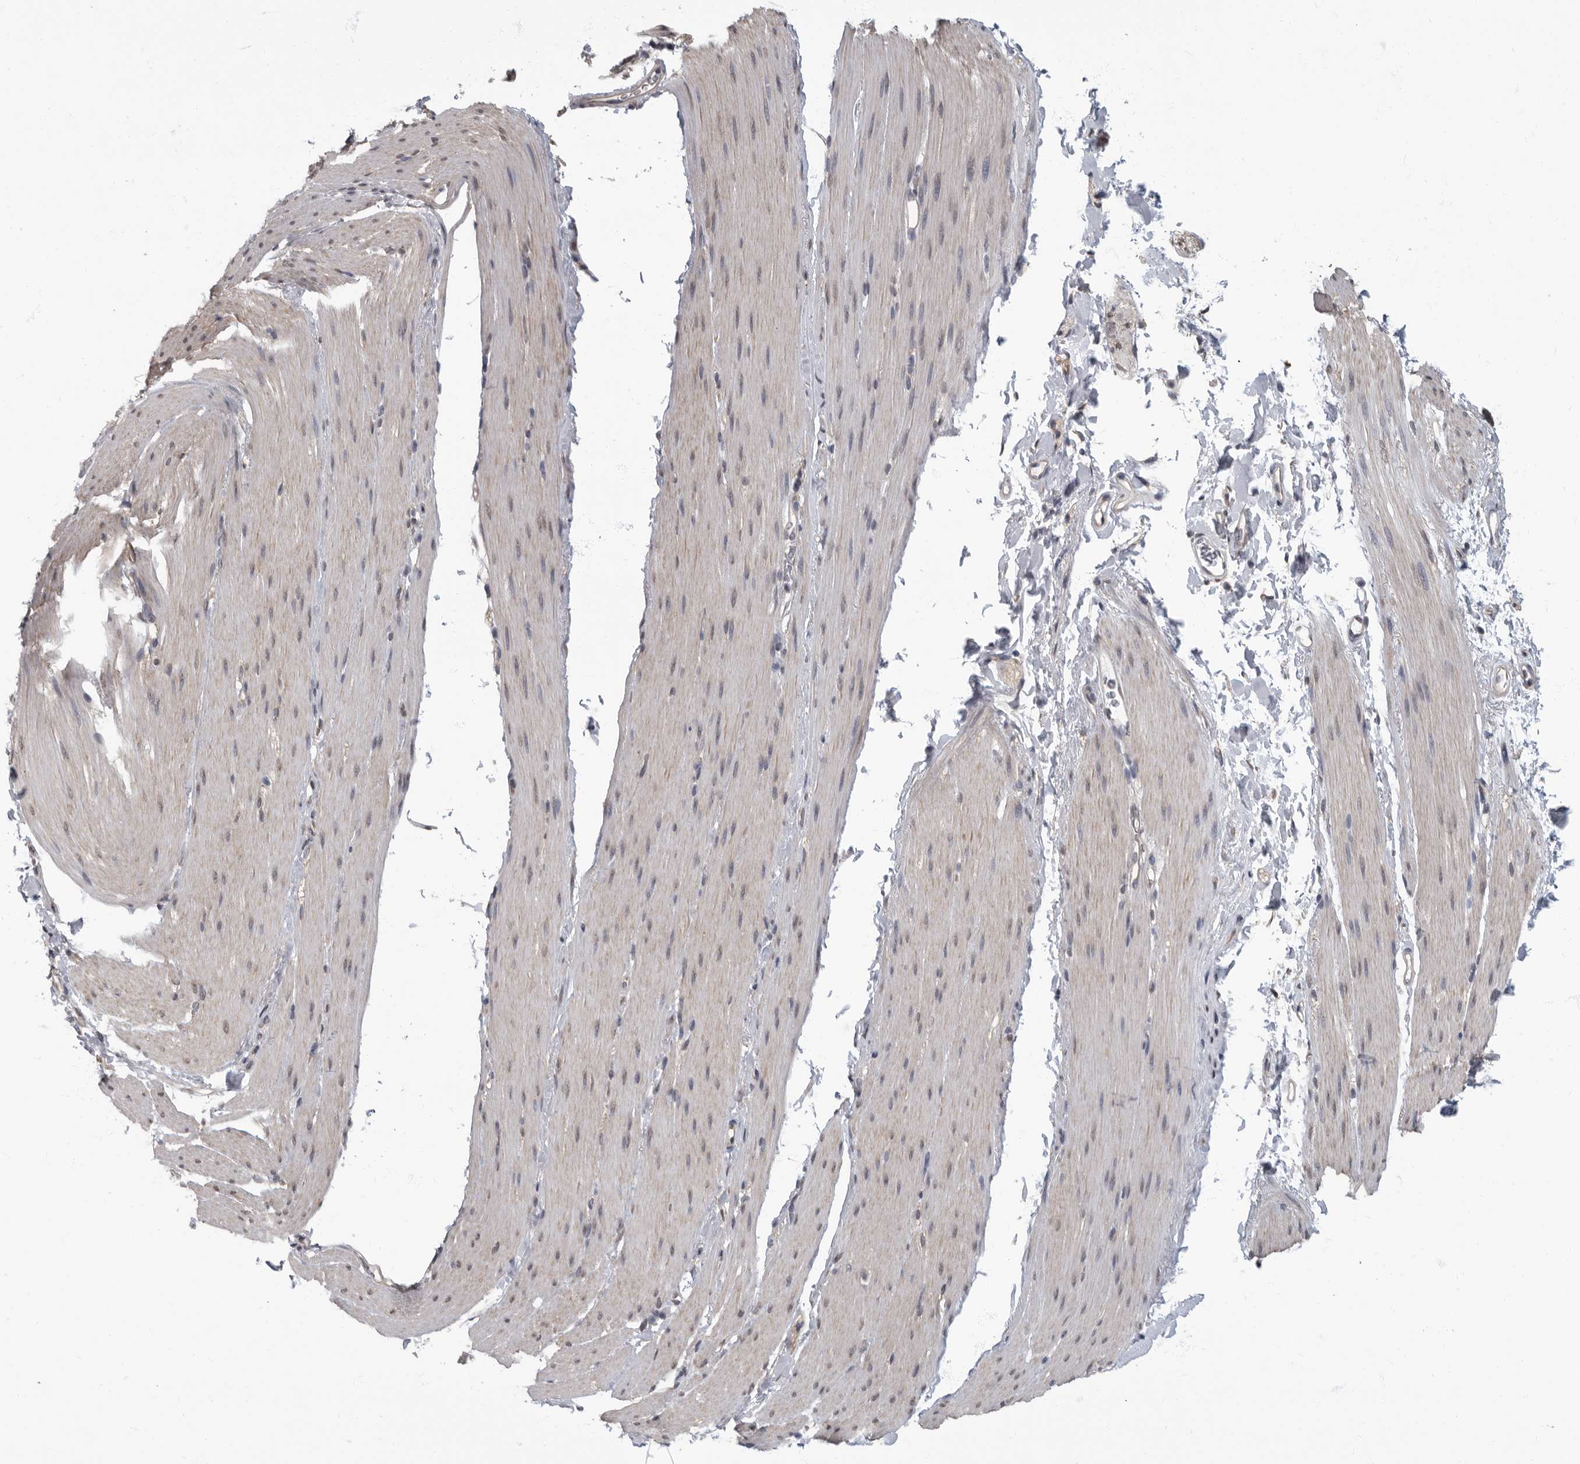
{"staining": {"intensity": "negative", "quantity": "none", "location": "none"}, "tissue": "smooth muscle", "cell_type": "Smooth muscle cells", "image_type": "normal", "snomed": [{"axis": "morphology", "description": "Normal tissue, NOS"}, {"axis": "topography", "description": "Smooth muscle"}, {"axis": "topography", "description": "Small intestine"}], "caption": "Immunohistochemistry micrograph of unremarkable smooth muscle: smooth muscle stained with DAB shows no significant protein positivity in smooth muscle cells.", "gene": "ARHGEF10", "patient": {"sex": "female", "age": 84}}